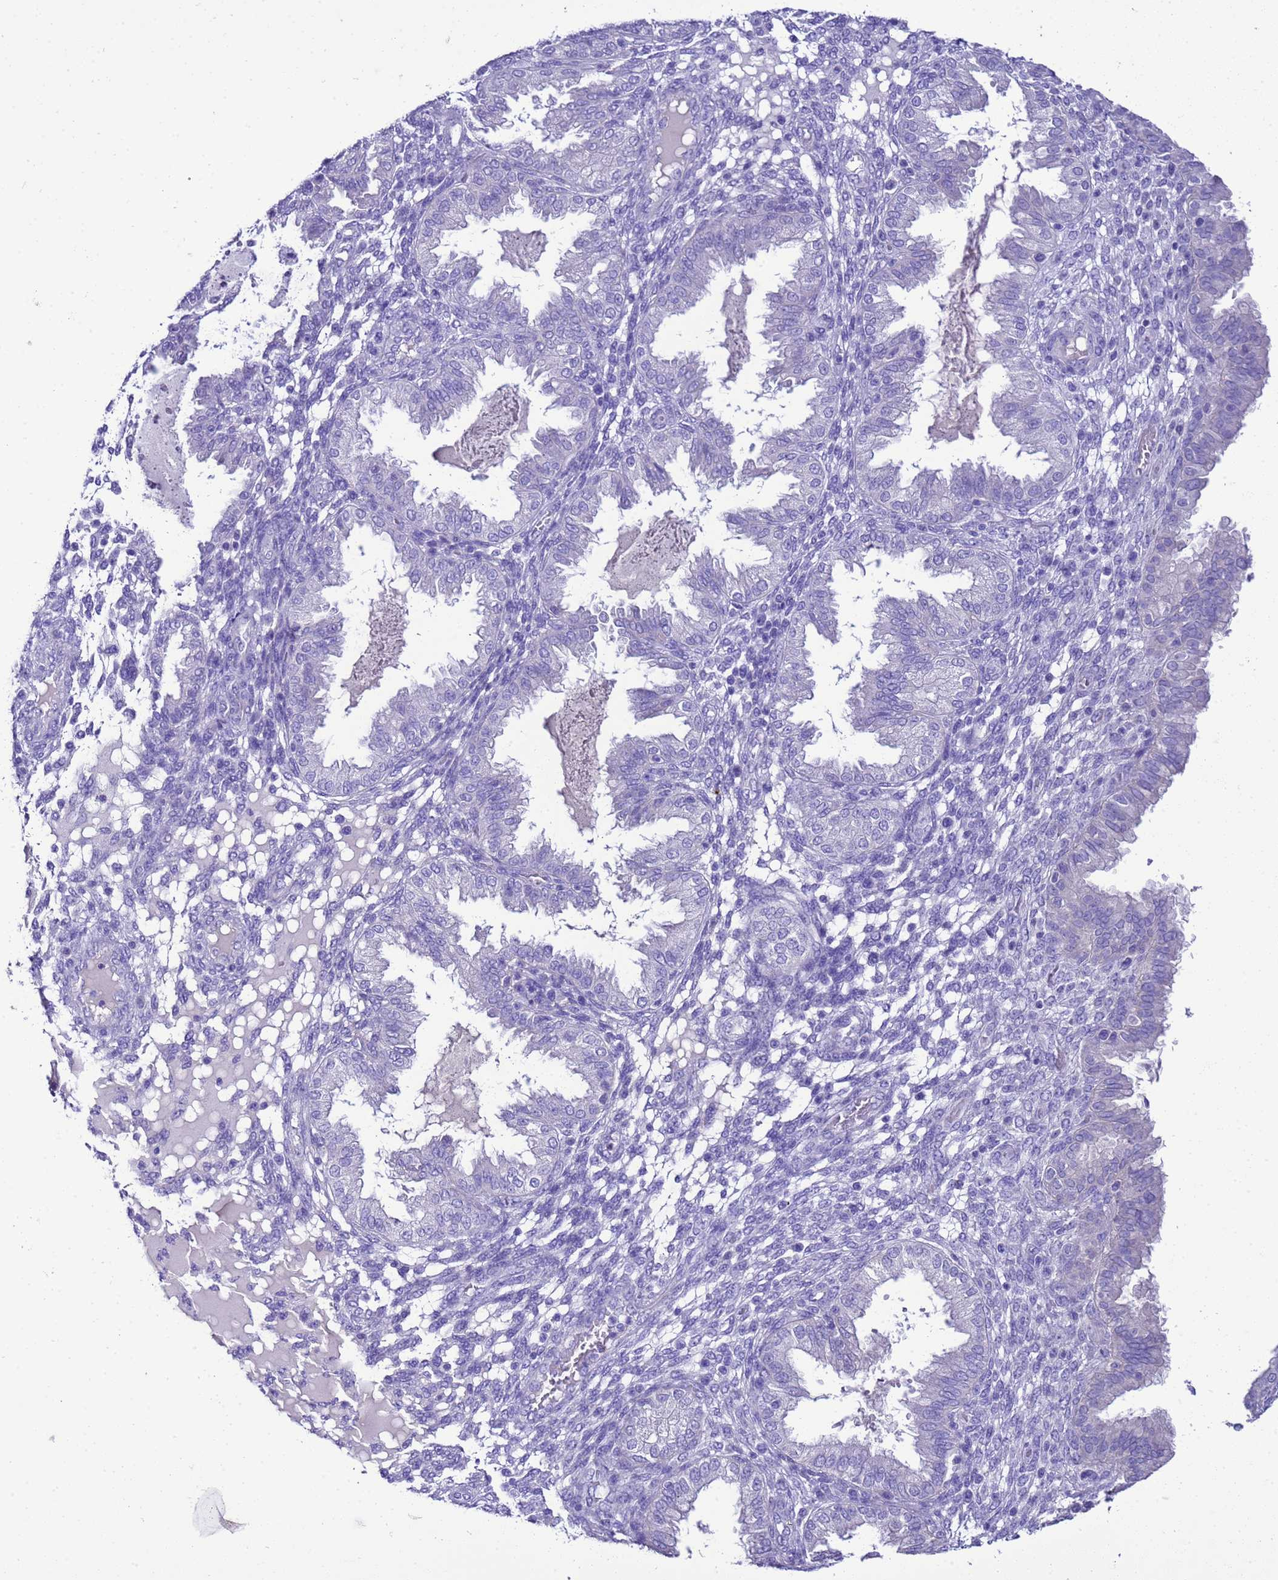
{"staining": {"intensity": "negative", "quantity": "none", "location": "none"}, "tissue": "endometrium", "cell_type": "Cells in endometrial stroma", "image_type": "normal", "snomed": [{"axis": "morphology", "description": "Normal tissue, NOS"}, {"axis": "topography", "description": "Endometrium"}], "caption": "DAB immunohistochemical staining of benign human endometrium shows no significant positivity in cells in endometrial stroma. (DAB IHC with hematoxylin counter stain).", "gene": "BEST2", "patient": {"sex": "female", "age": 33}}